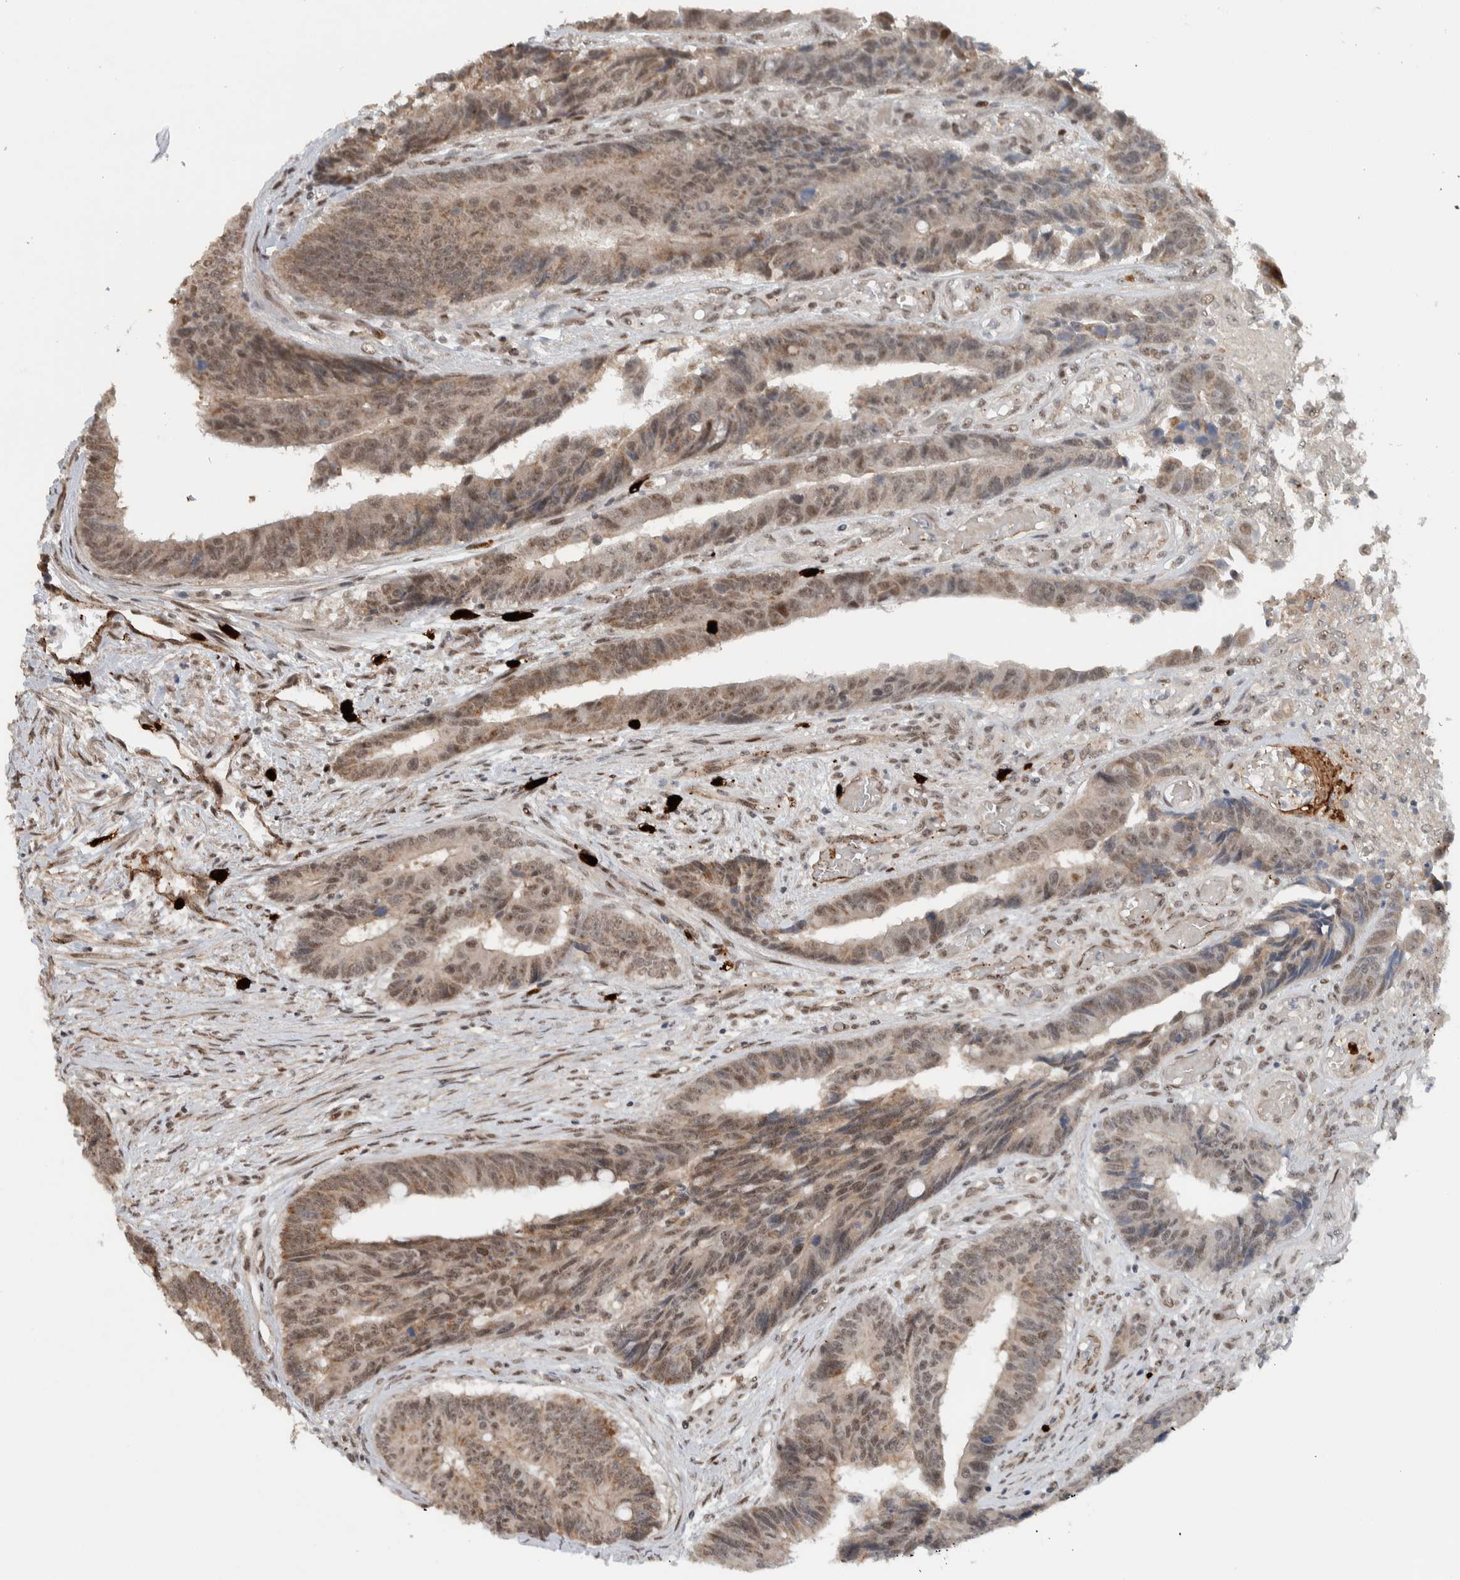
{"staining": {"intensity": "moderate", "quantity": ">75%", "location": "nuclear"}, "tissue": "colorectal cancer", "cell_type": "Tumor cells", "image_type": "cancer", "snomed": [{"axis": "morphology", "description": "Adenocarcinoma, NOS"}, {"axis": "topography", "description": "Rectum"}], "caption": "Immunohistochemical staining of human colorectal cancer (adenocarcinoma) shows medium levels of moderate nuclear protein expression in approximately >75% of tumor cells. (DAB (3,3'-diaminobenzidine) IHC with brightfield microscopy, high magnification).", "gene": "ZFP91", "patient": {"sex": "male", "age": 84}}